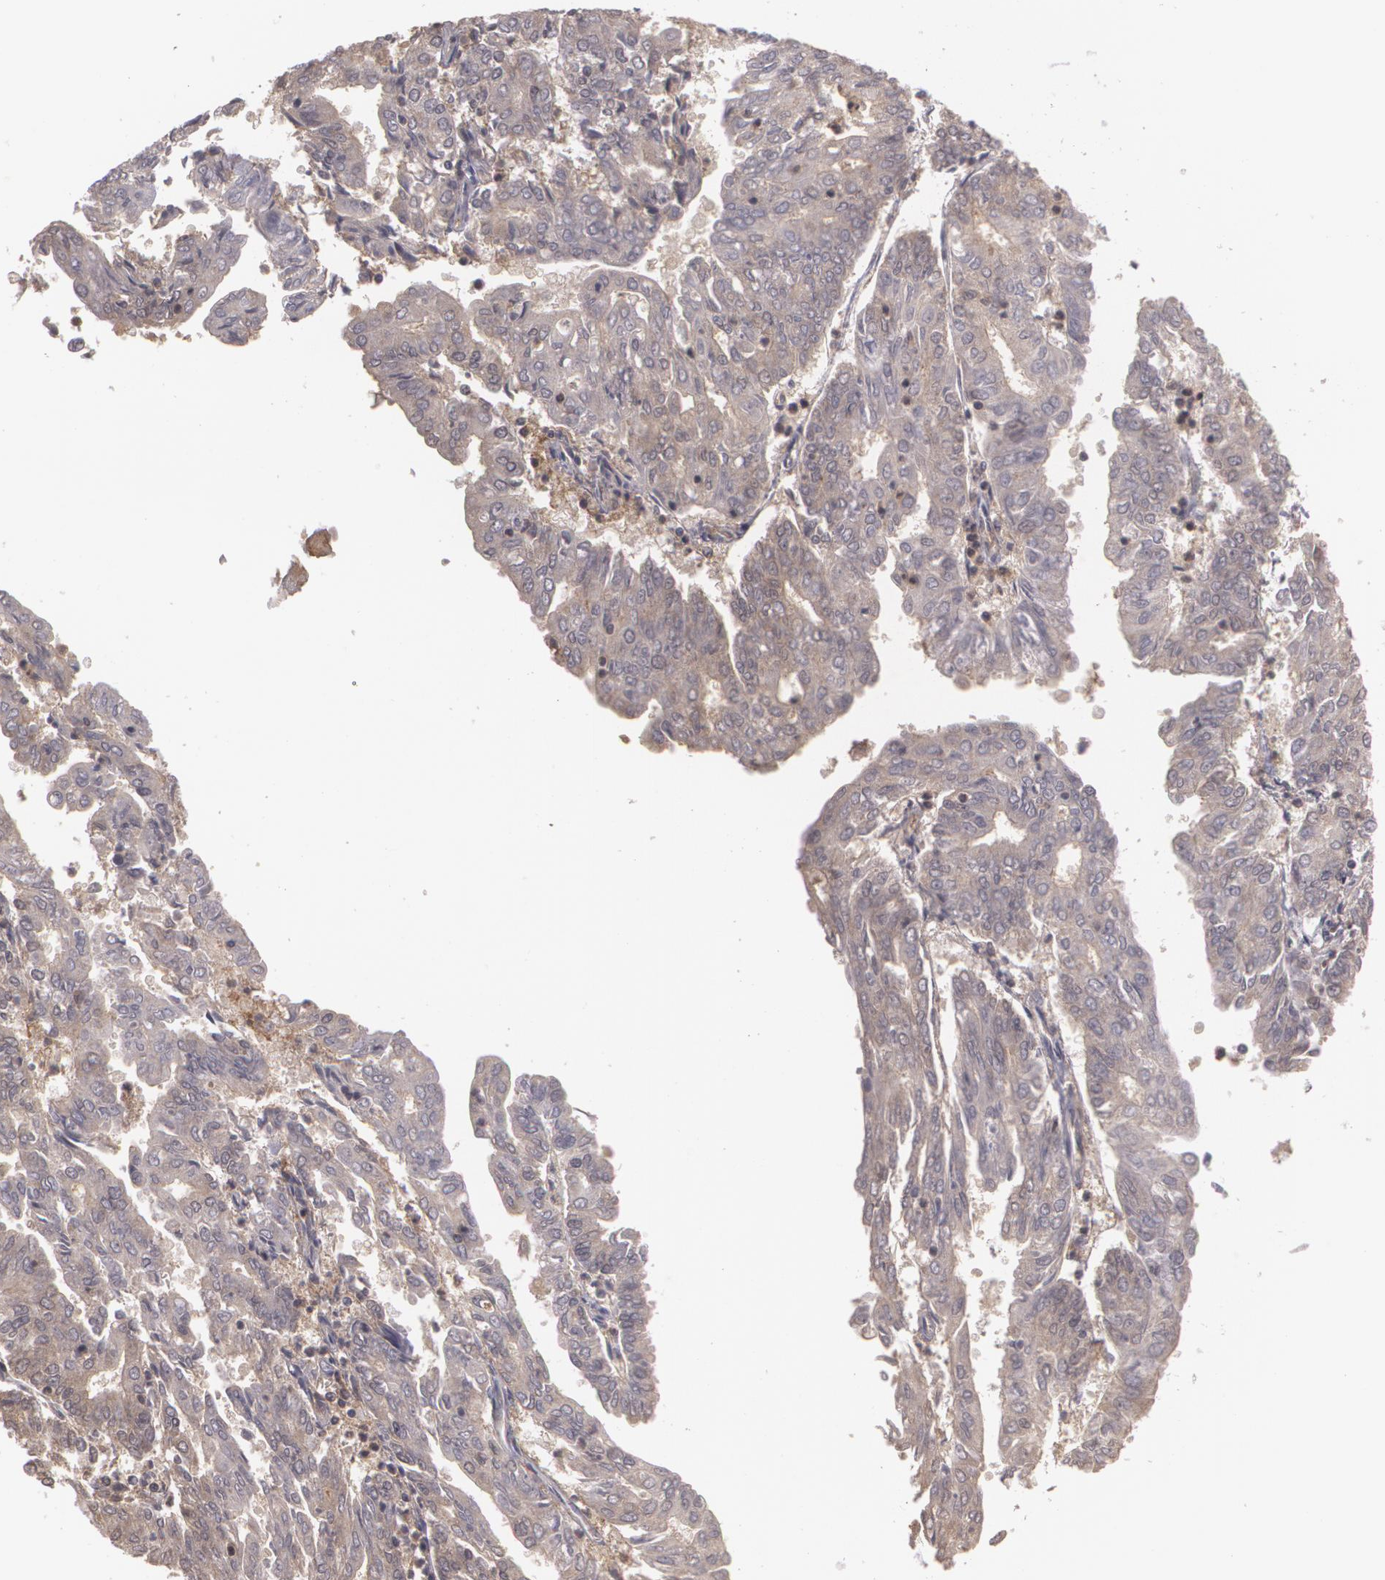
{"staining": {"intensity": "weak", "quantity": ">75%", "location": "cytoplasmic/membranous"}, "tissue": "endometrial cancer", "cell_type": "Tumor cells", "image_type": "cancer", "snomed": [{"axis": "morphology", "description": "Adenocarcinoma, NOS"}, {"axis": "topography", "description": "Endometrium"}], "caption": "Protein staining displays weak cytoplasmic/membranous positivity in approximately >75% of tumor cells in endometrial cancer.", "gene": "HRAS", "patient": {"sex": "female", "age": 79}}